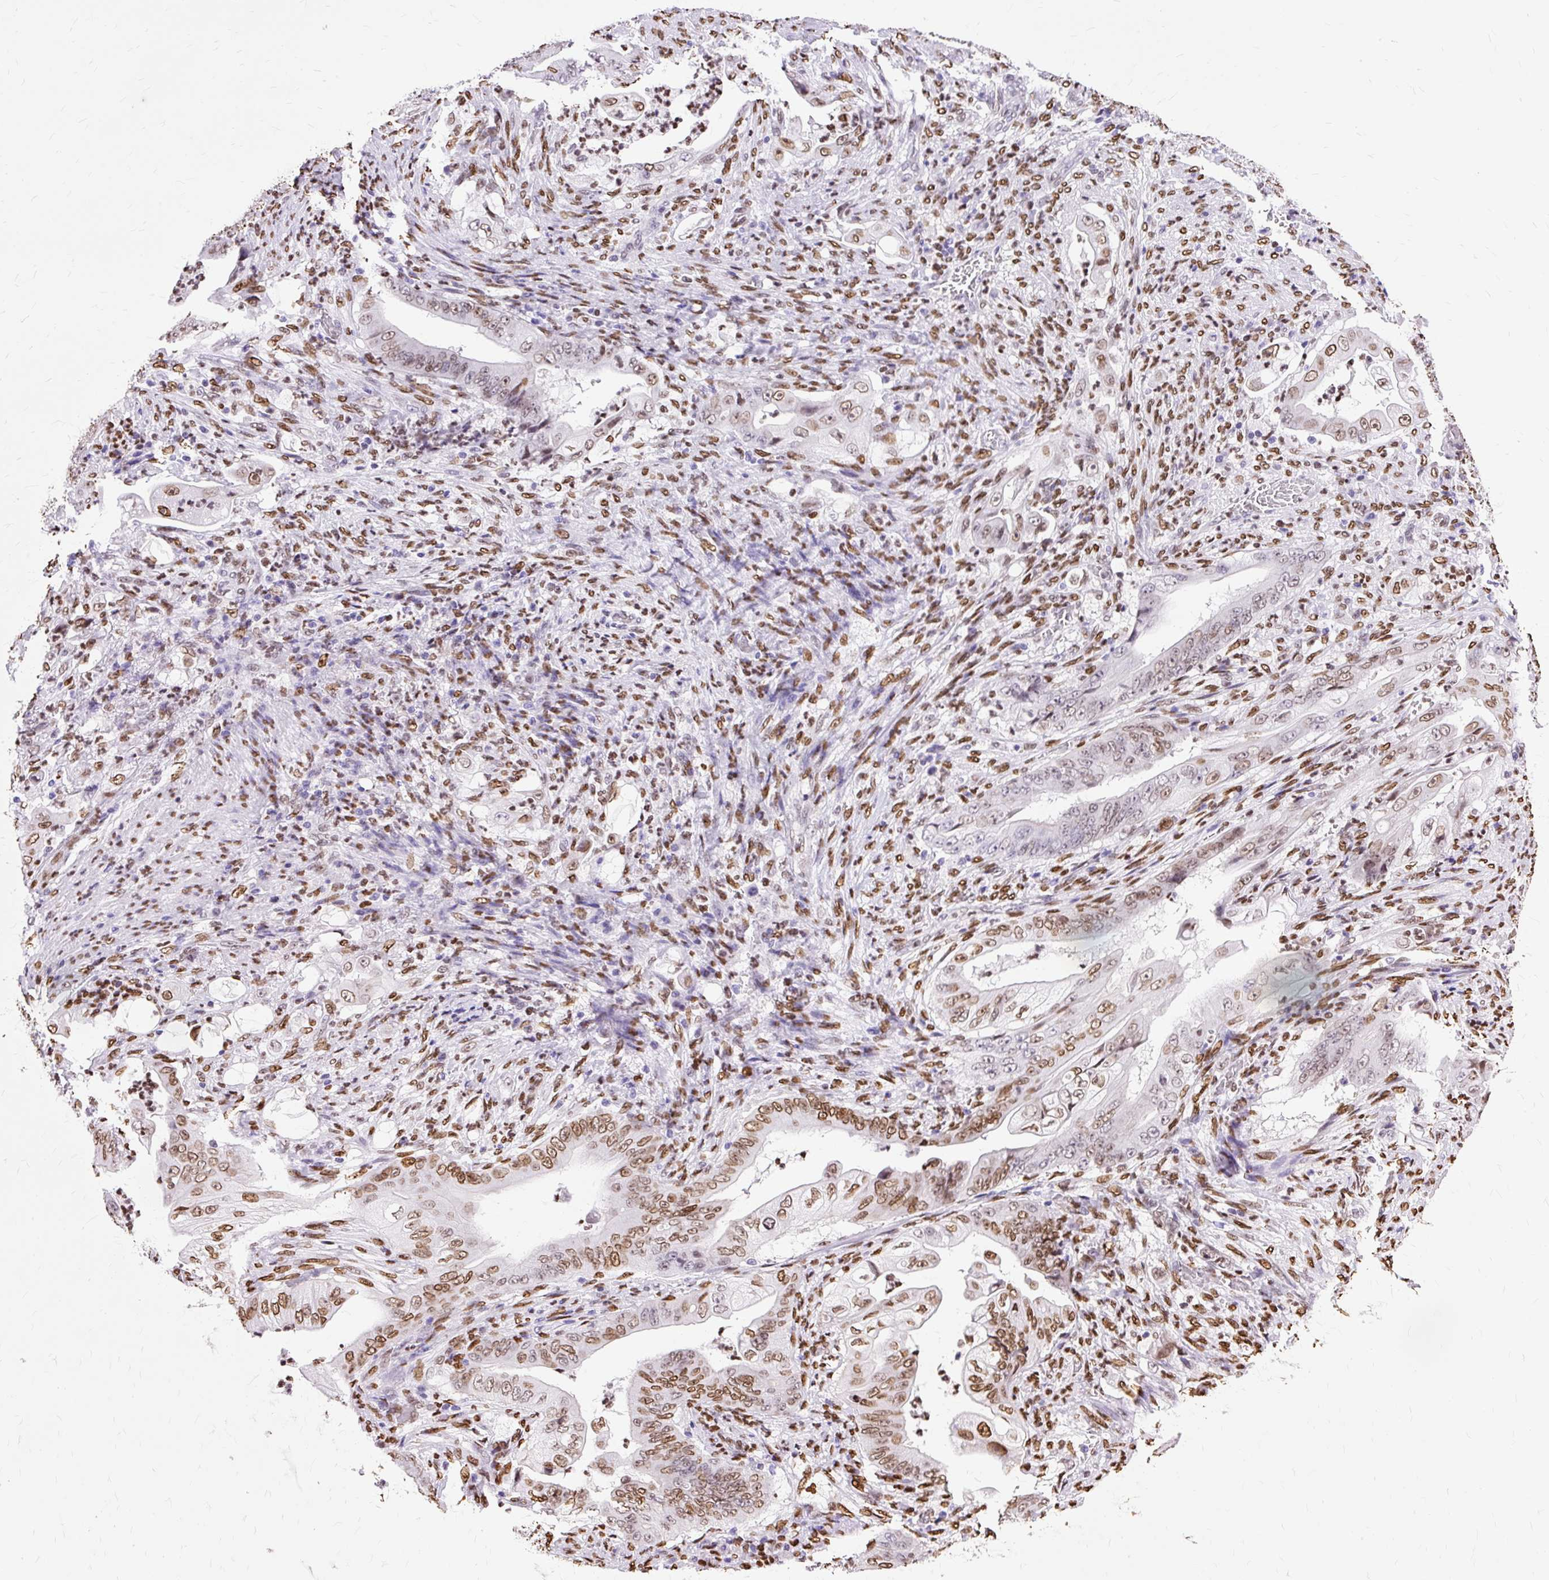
{"staining": {"intensity": "moderate", "quantity": ">75%", "location": "nuclear"}, "tissue": "stomach cancer", "cell_type": "Tumor cells", "image_type": "cancer", "snomed": [{"axis": "morphology", "description": "Adenocarcinoma, NOS"}, {"axis": "topography", "description": "Stomach"}], "caption": "DAB immunohistochemical staining of adenocarcinoma (stomach) displays moderate nuclear protein positivity in approximately >75% of tumor cells. (Stains: DAB (3,3'-diaminobenzidine) in brown, nuclei in blue, Microscopy: brightfield microscopy at high magnification).", "gene": "TMEM184C", "patient": {"sex": "female", "age": 73}}